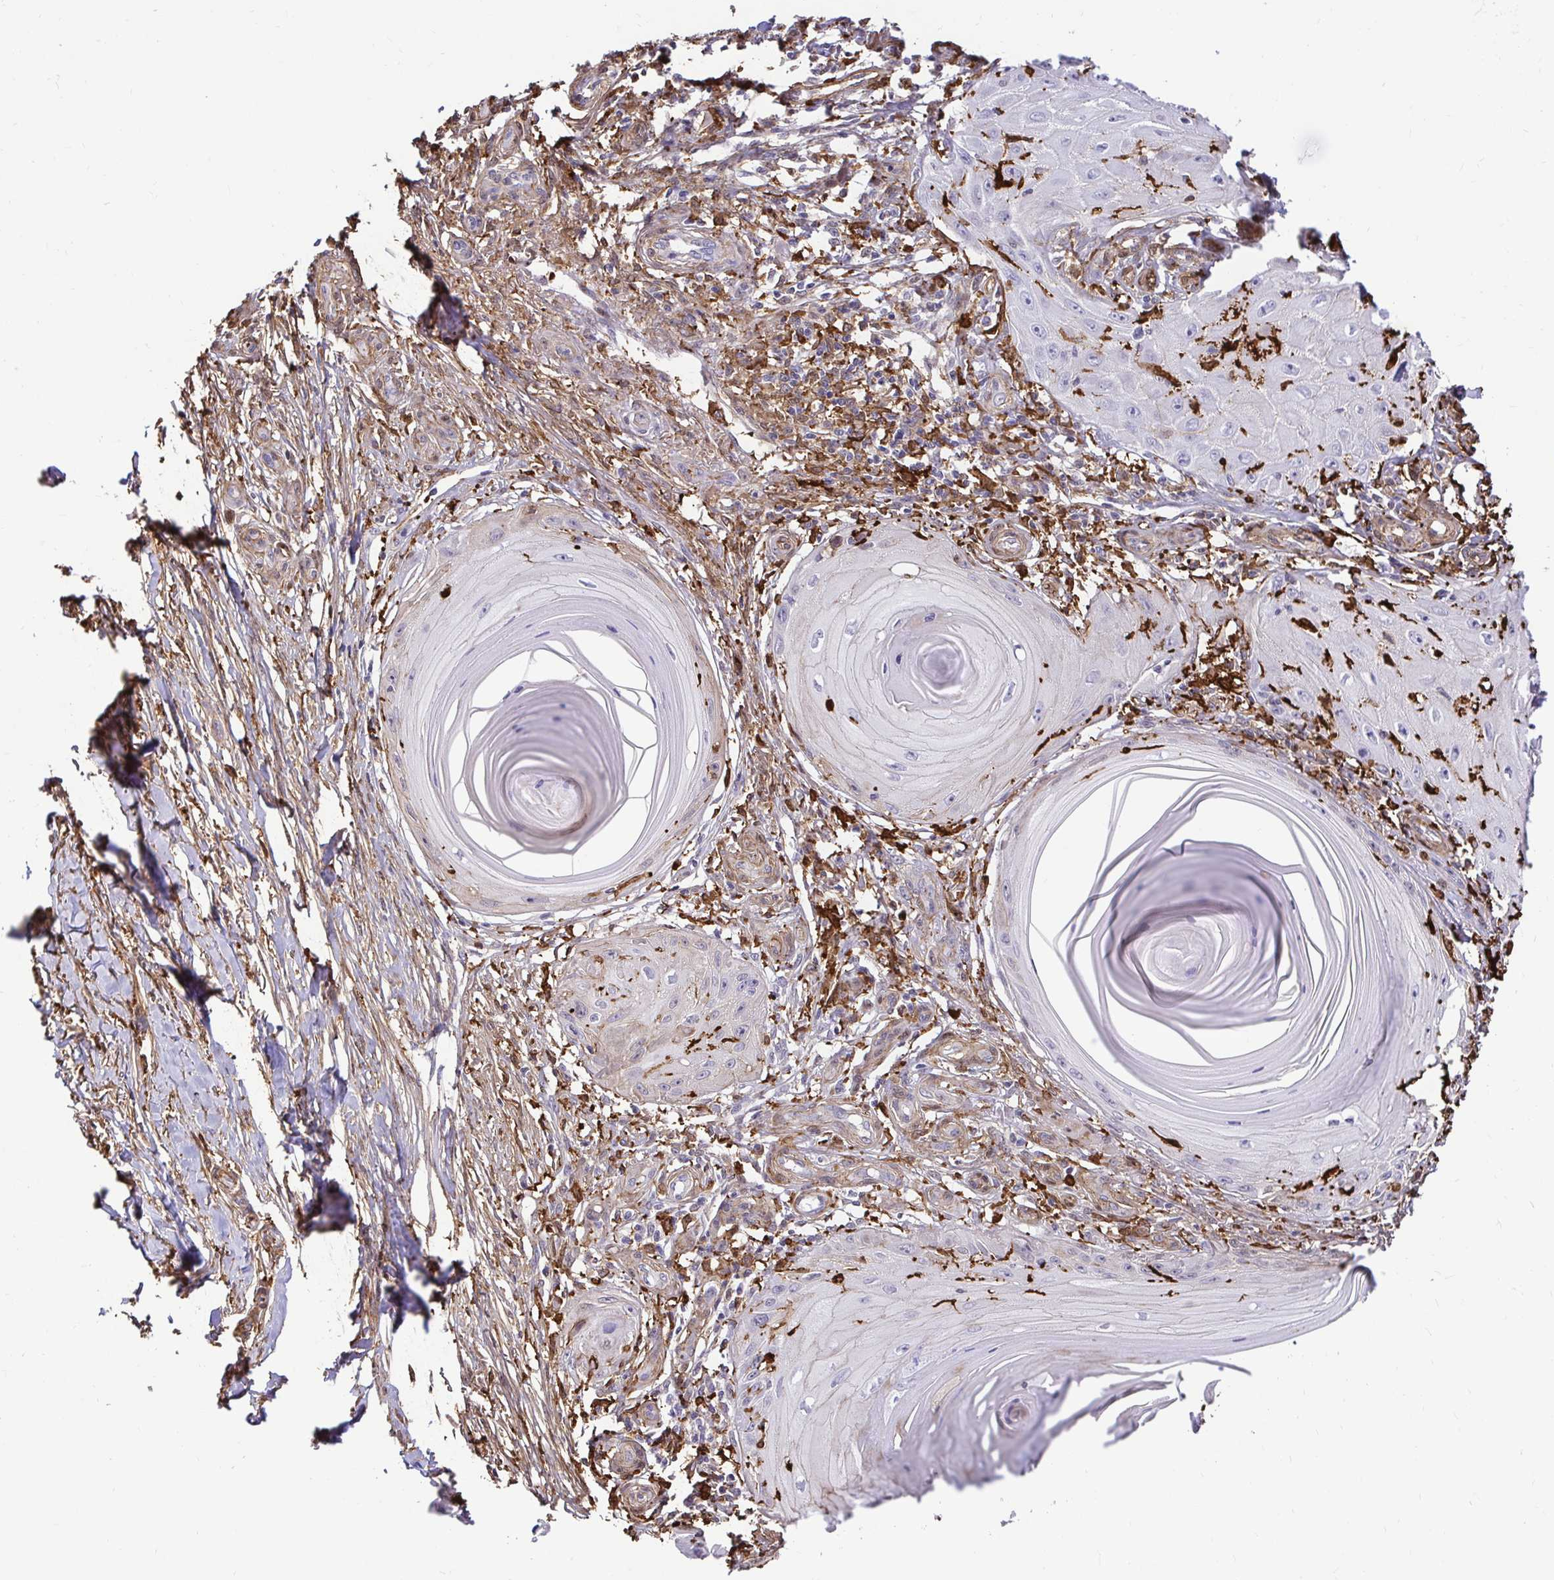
{"staining": {"intensity": "negative", "quantity": "none", "location": "none"}, "tissue": "skin cancer", "cell_type": "Tumor cells", "image_type": "cancer", "snomed": [{"axis": "morphology", "description": "Squamous cell carcinoma, NOS"}, {"axis": "topography", "description": "Skin"}], "caption": "An immunohistochemistry histopathology image of skin cancer (squamous cell carcinoma) is shown. There is no staining in tumor cells of skin cancer (squamous cell carcinoma).", "gene": "GSN", "patient": {"sex": "female", "age": 77}}